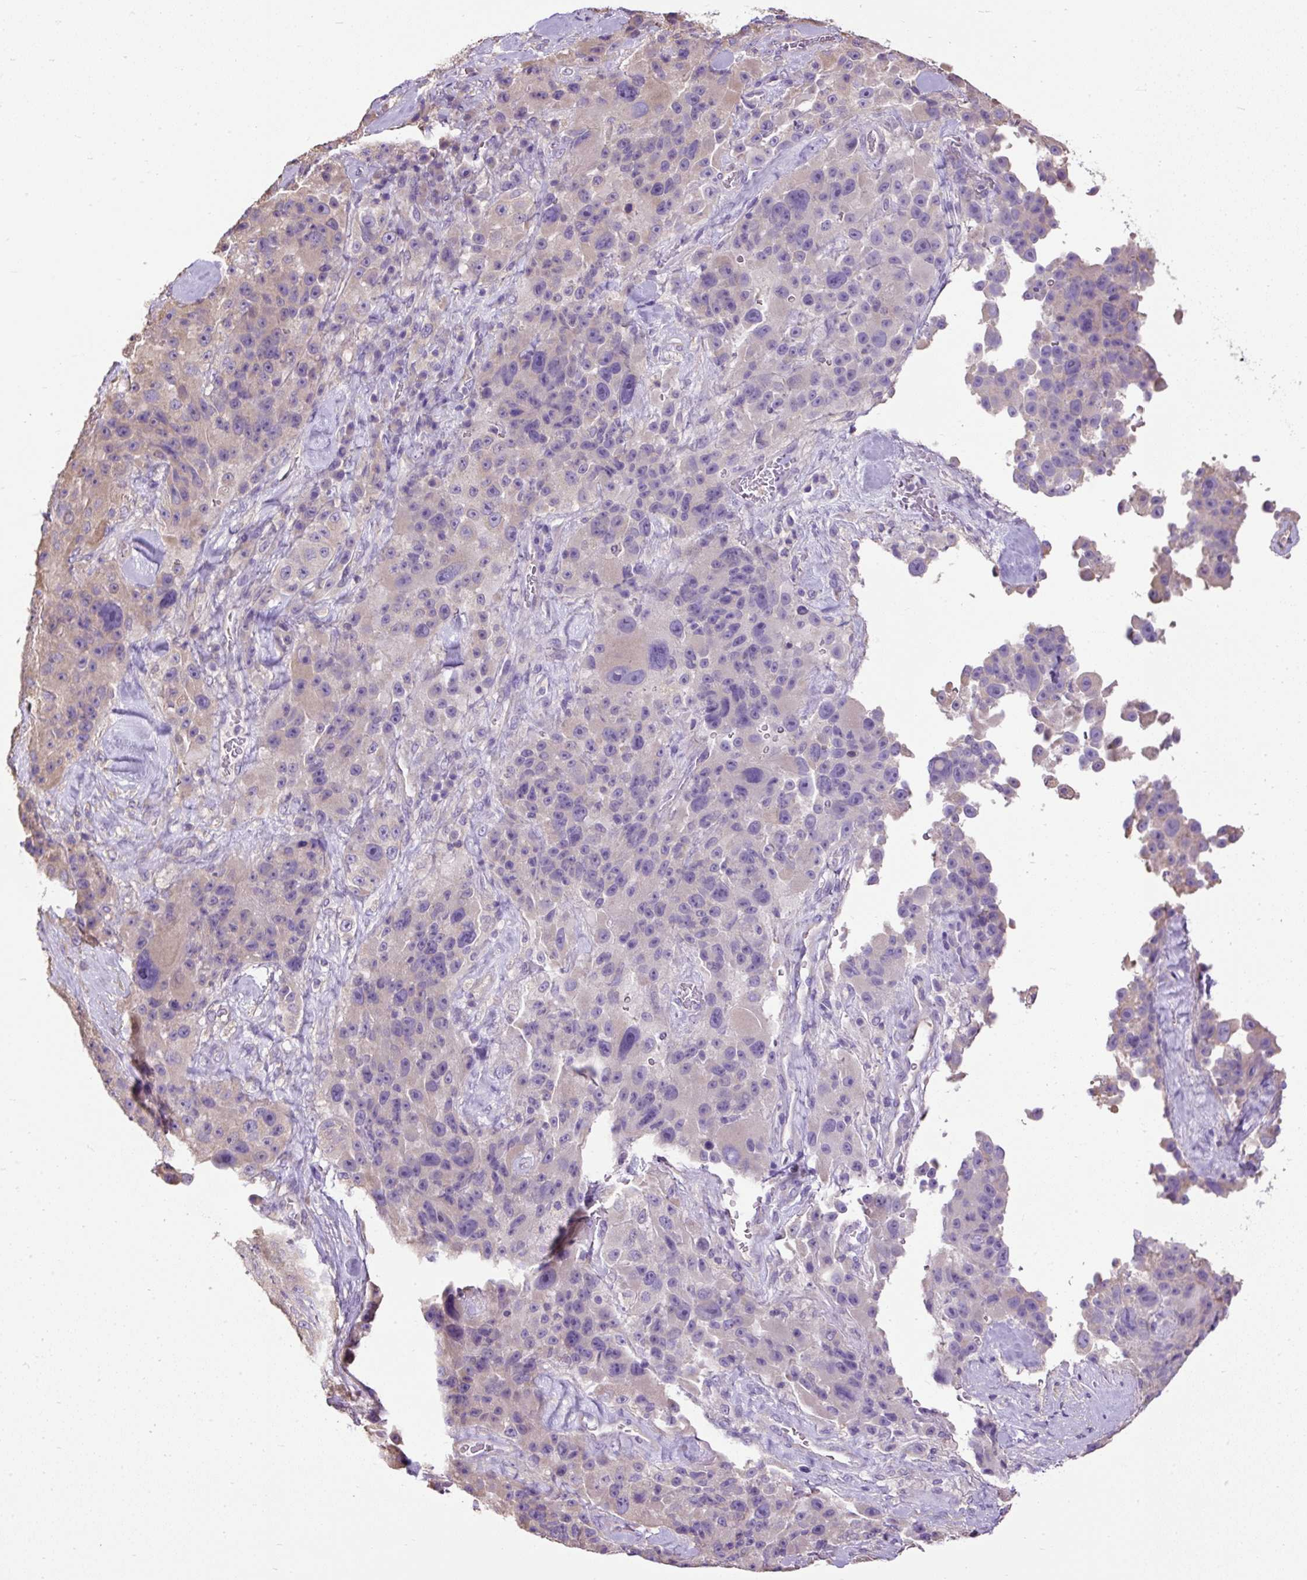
{"staining": {"intensity": "weak", "quantity": "25%-75%", "location": "cytoplasmic/membranous"}, "tissue": "melanoma", "cell_type": "Tumor cells", "image_type": "cancer", "snomed": [{"axis": "morphology", "description": "Malignant melanoma, Metastatic site"}, {"axis": "topography", "description": "Lymph node"}], "caption": "Malignant melanoma (metastatic site) stained with IHC displays weak cytoplasmic/membranous staining in approximately 25%-75% of tumor cells. The staining was performed using DAB (3,3'-diaminobenzidine) to visualize the protein expression in brown, while the nuclei were stained in blue with hematoxylin (Magnification: 20x).", "gene": "PDIA2", "patient": {"sex": "male", "age": 62}}